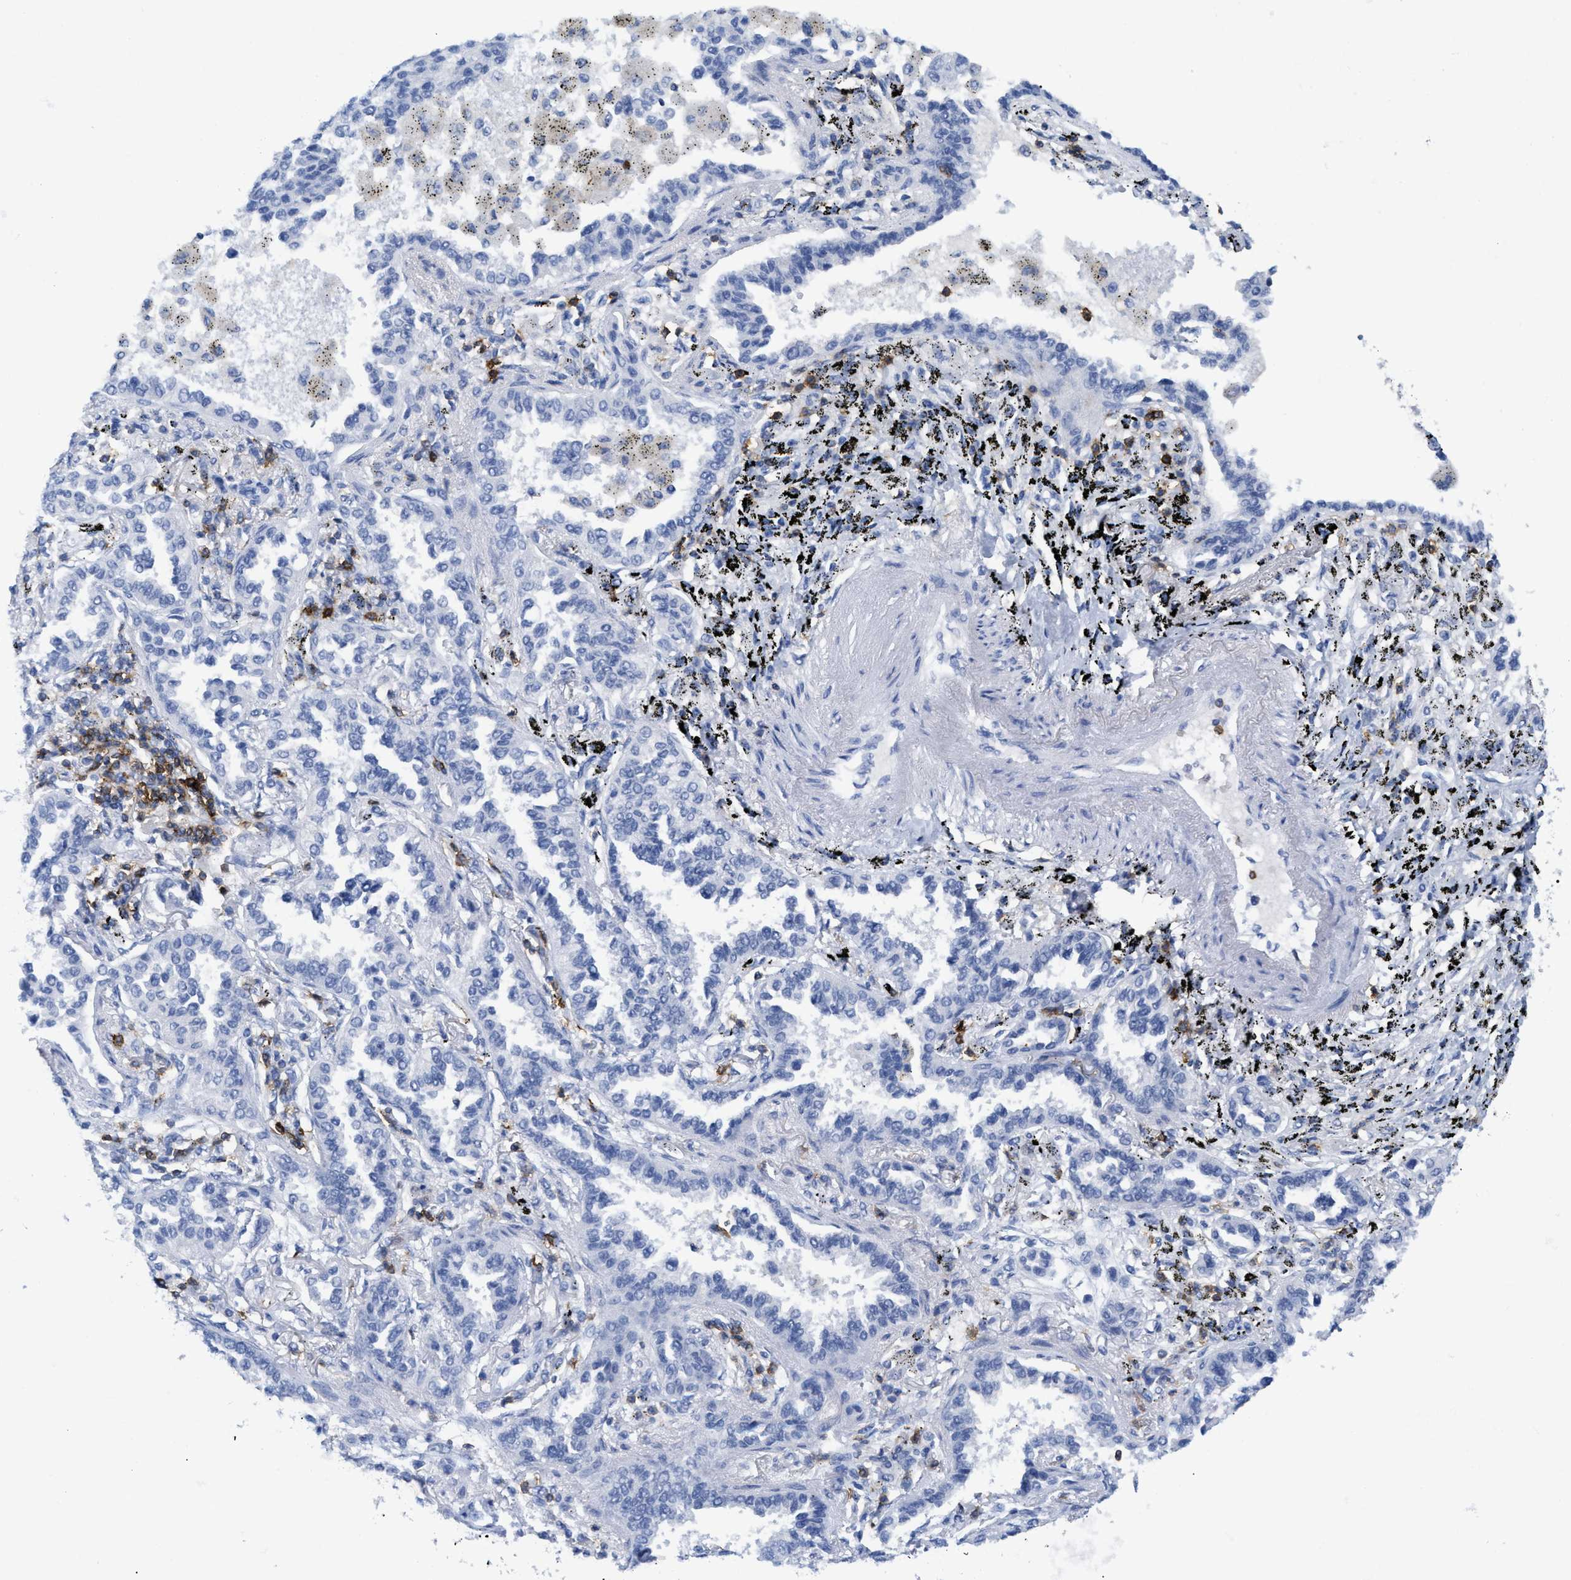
{"staining": {"intensity": "negative", "quantity": "none", "location": "none"}, "tissue": "lung cancer", "cell_type": "Tumor cells", "image_type": "cancer", "snomed": [{"axis": "morphology", "description": "Normal tissue, NOS"}, {"axis": "morphology", "description": "Adenocarcinoma, NOS"}, {"axis": "topography", "description": "Lung"}], "caption": "A high-resolution micrograph shows IHC staining of lung cancer (adenocarcinoma), which exhibits no significant staining in tumor cells.", "gene": "CD5", "patient": {"sex": "male", "age": 59}}